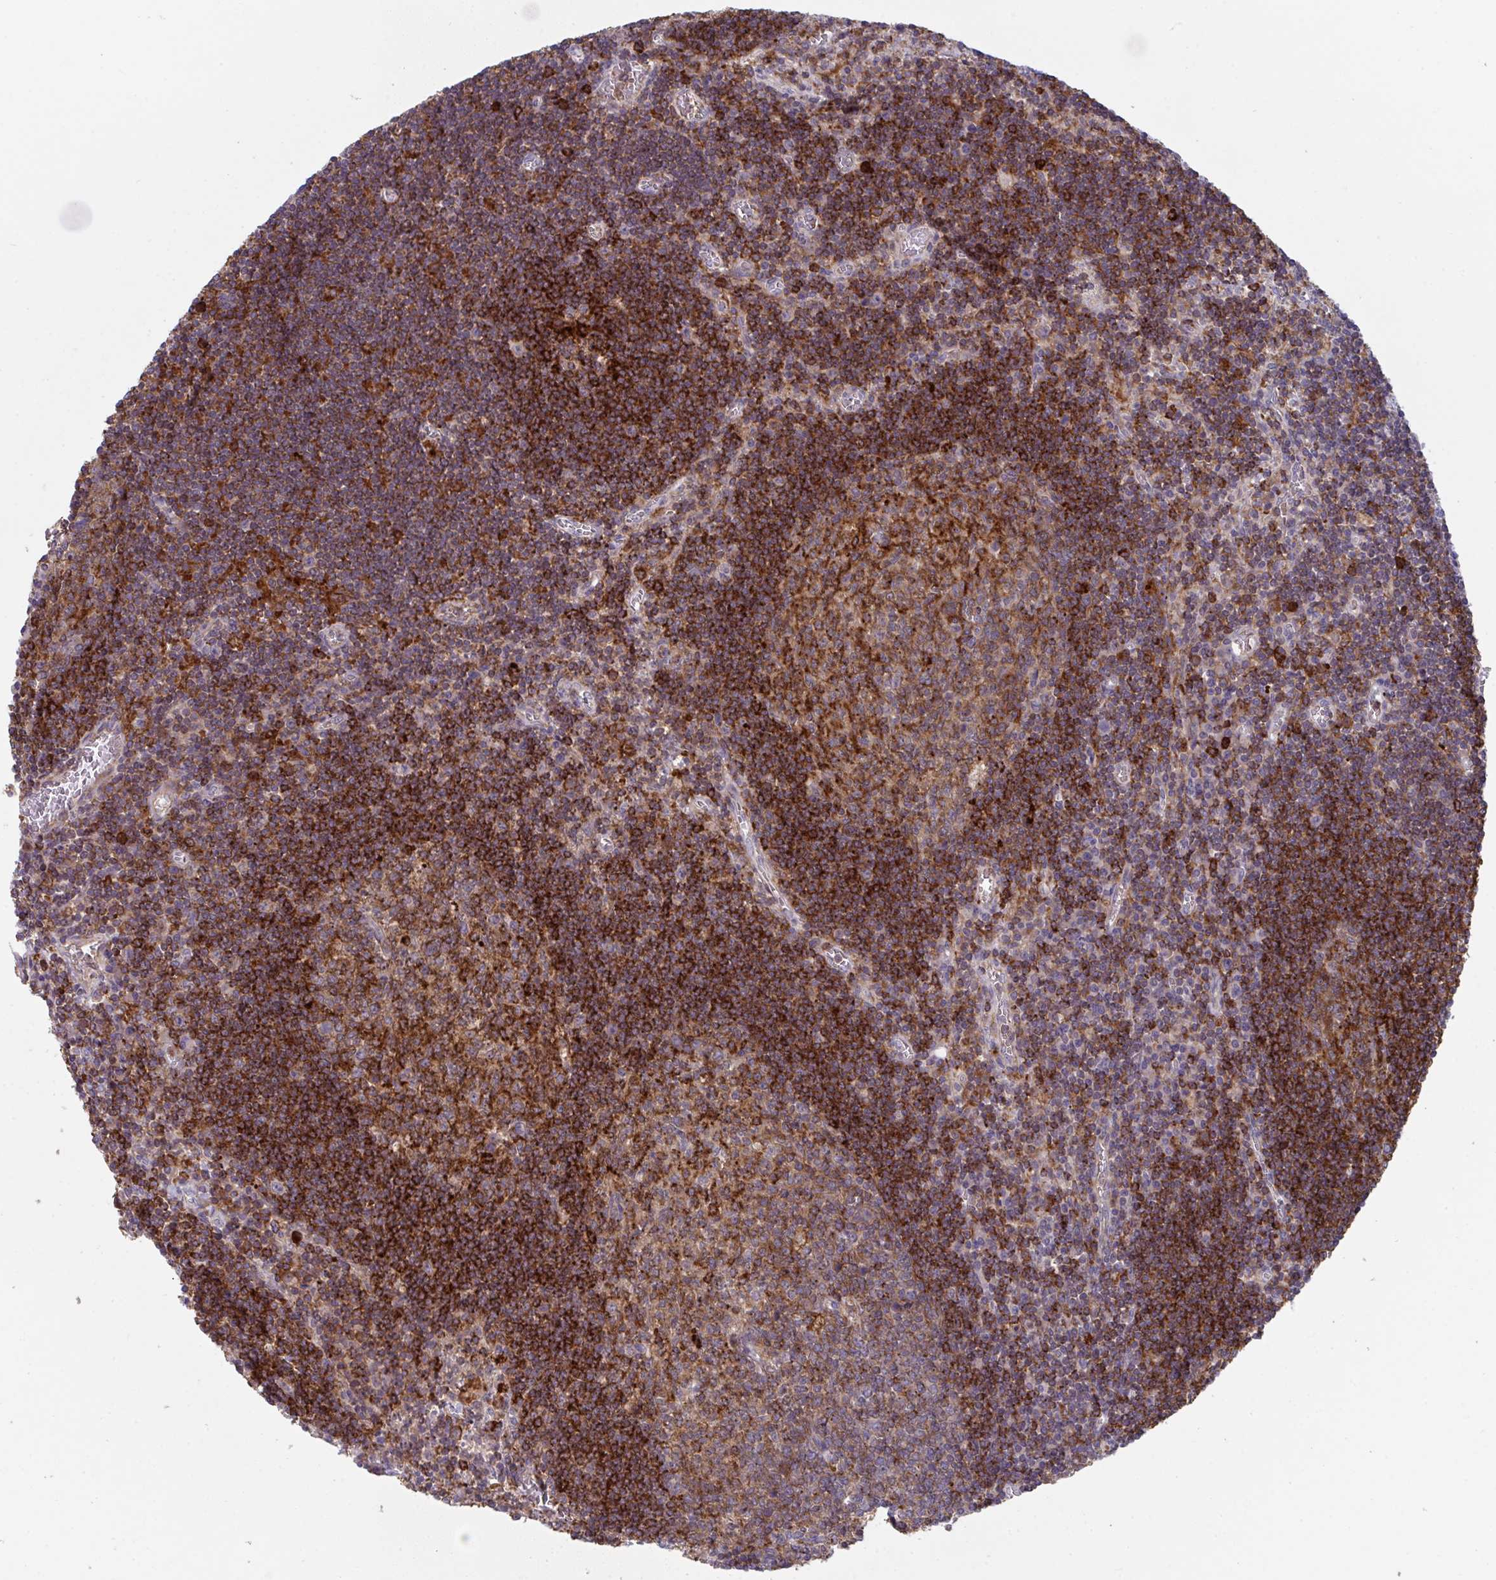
{"staining": {"intensity": "strong", "quantity": "25%-75%", "location": "cytoplasmic/membranous"}, "tissue": "lymph node", "cell_type": "Germinal center cells", "image_type": "normal", "snomed": [{"axis": "morphology", "description": "Normal tissue, NOS"}, {"axis": "topography", "description": "Lymph node"}], "caption": "This is a histology image of IHC staining of unremarkable lymph node, which shows strong staining in the cytoplasmic/membranous of germinal center cells.", "gene": "DISP2", "patient": {"sex": "male", "age": 67}}